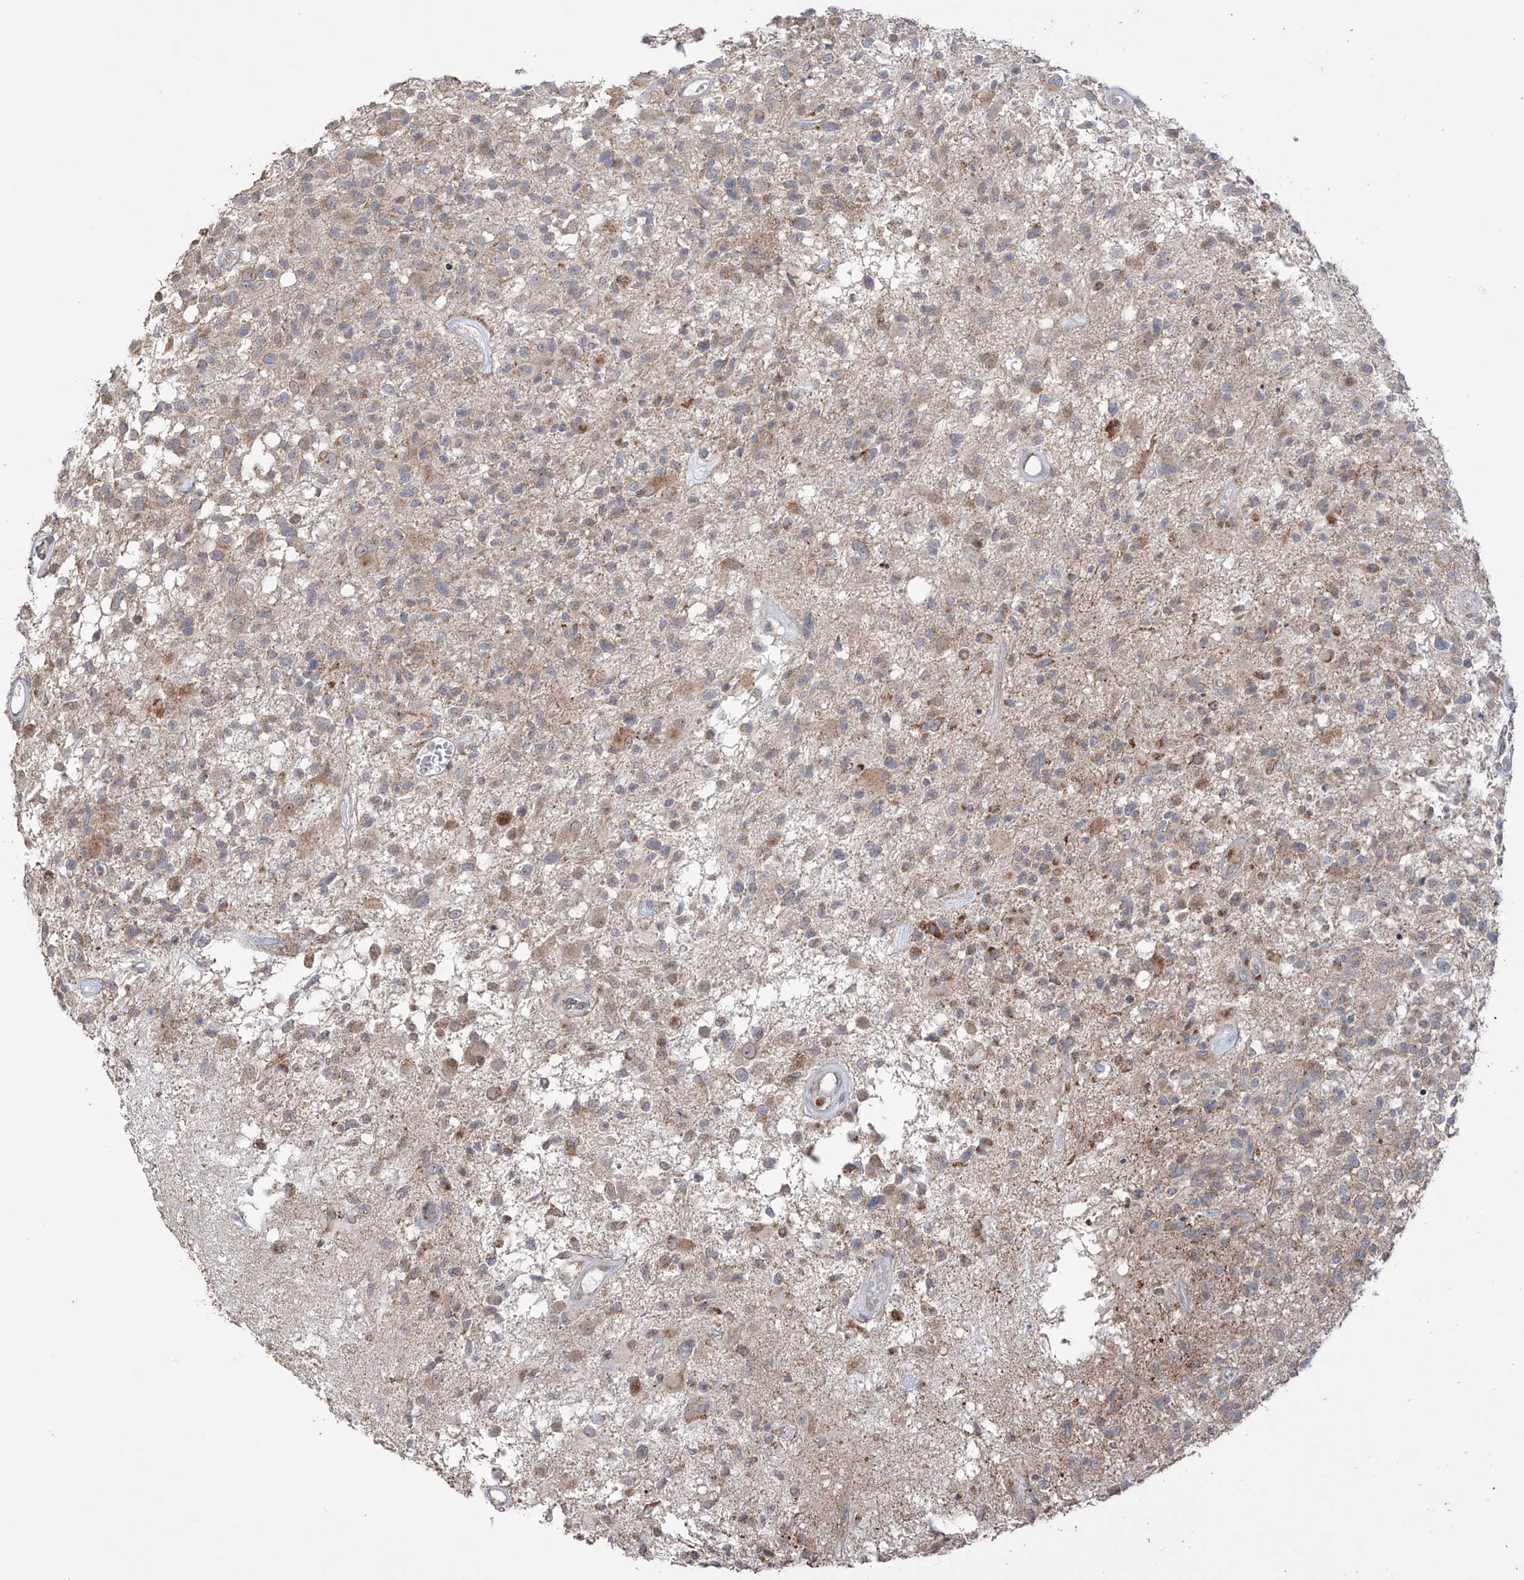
{"staining": {"intensity": "weak", "quantity": "25%-75%", "location": "cytoplasmic/membranous"}, "tissue": "glioma", "cell_type": "Tumor cells", "image_type": "cancer", "snomed": [{"axis": "morphology", "description": "Glioma, malignant, High grade"}, {"axis": "morphology", "description": "Glioblastoma, NOS"}, {"axis": "topography", "description": "Brain"}], "caption": "Protein staining exhibits weak cytoplasmic/membranous positivity in approximately 25%-75% of tumor cells in glioma. Nuclei are stained in blue.", "gene": "YKT6", "patient": {"sex": "male", "age": 60}}